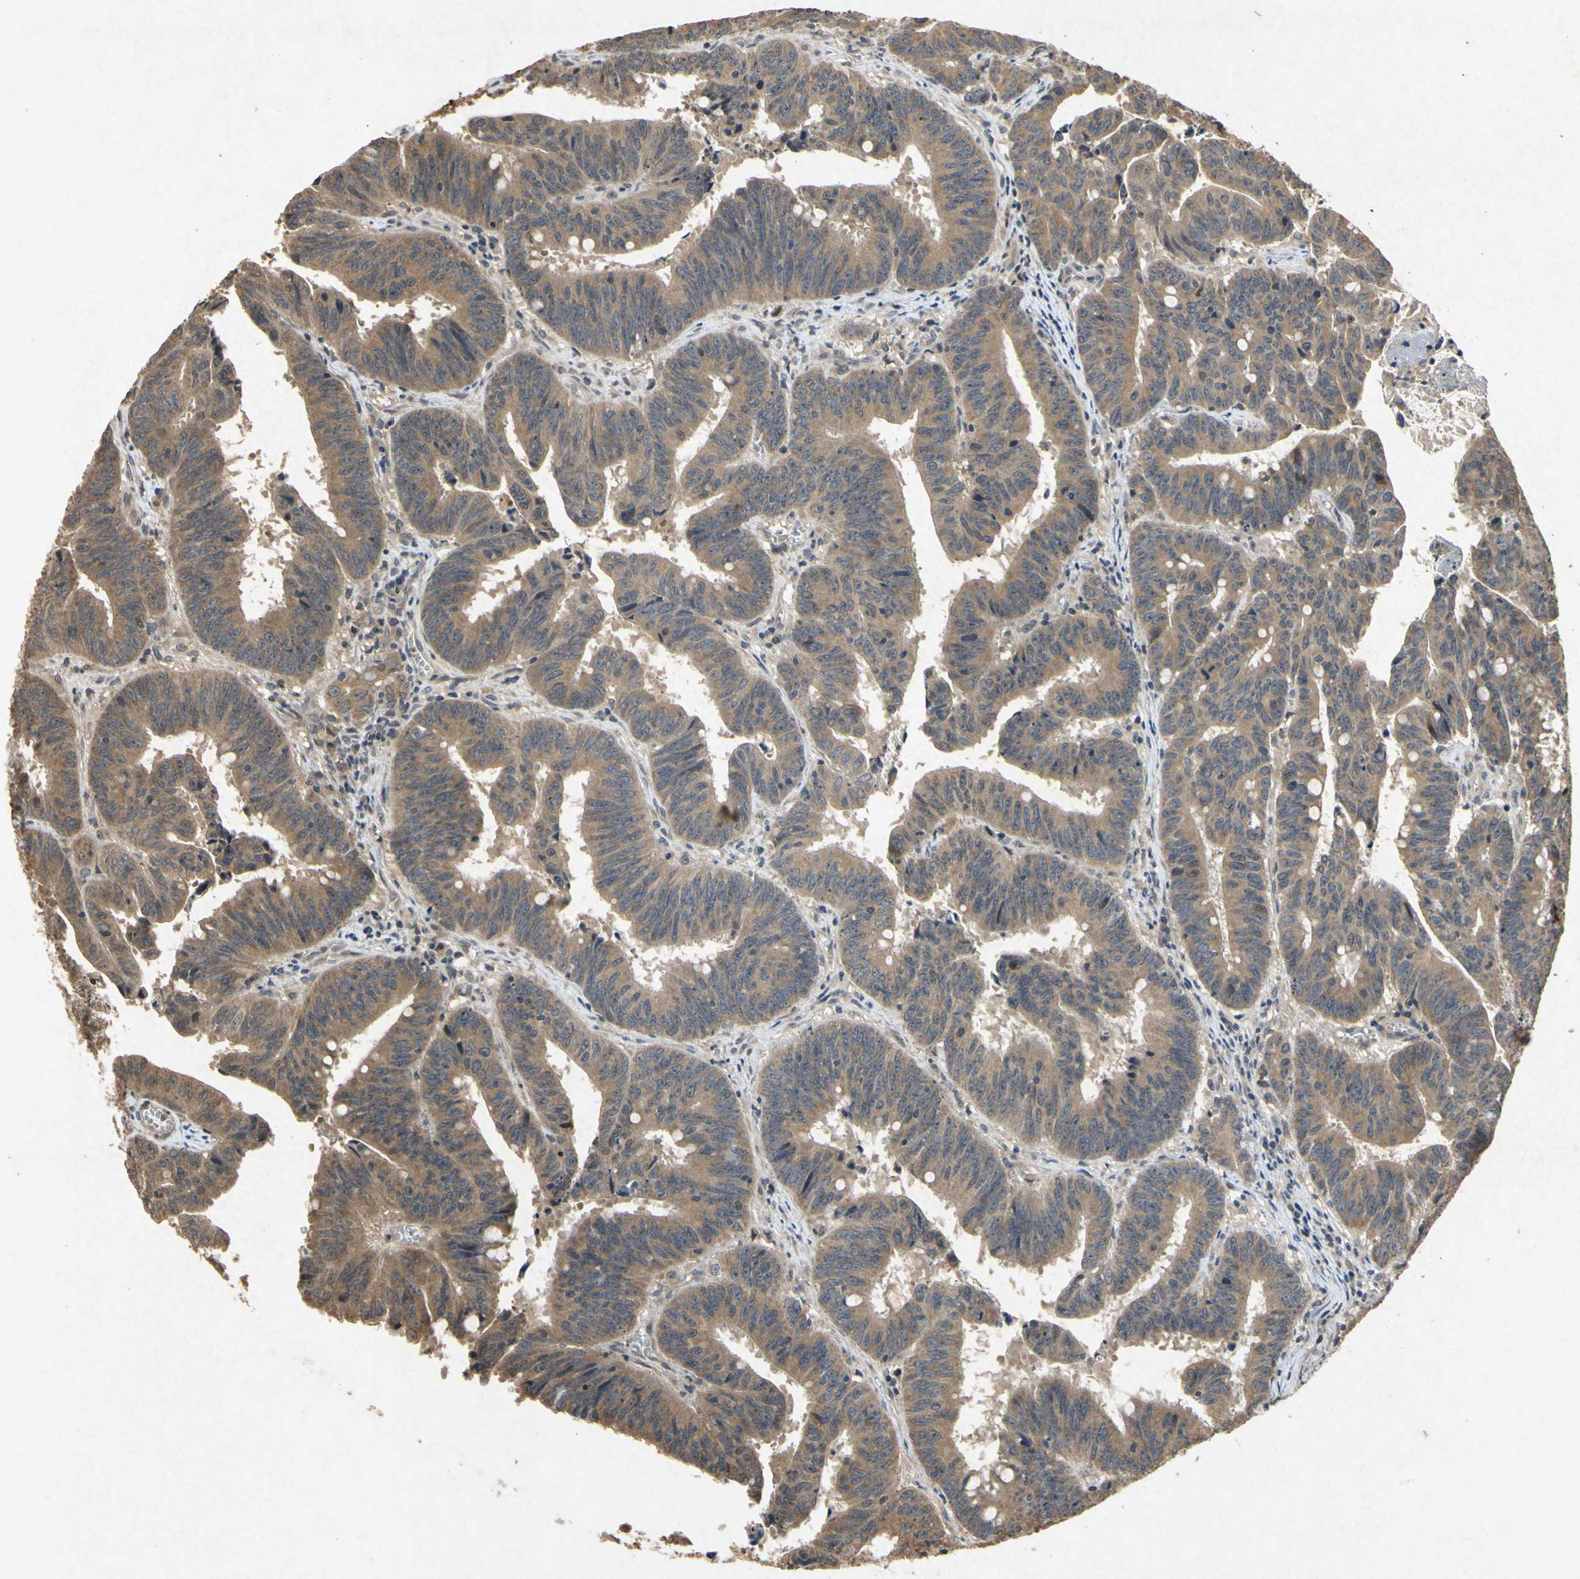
{"staining": {"intensity": "moderate", "quantity": ">75%", "location": "cytoplasmic/membranous"}, "tissue": "colorectal cancer", "cell_type": "Tumor cells", "image_type": "cancer", "snomed": [{"axis": "morphology", "description": "Adenocarcinoma, NOS"}, {"axis": "topography", "description": "Colon"}], "caption": "IHC image of neoplastic tissue: adenocarcinoma (colorectal) stained using immunohistochemistry exhibits medium levels of moderate protein expression localized specifically in the cytoplasmic/membranous of tumor cells, appearing as a cytoplasmic/membranous brown color.", "gene": "ATP6V1H", "patient": {"sex": "male", "age": 45}}